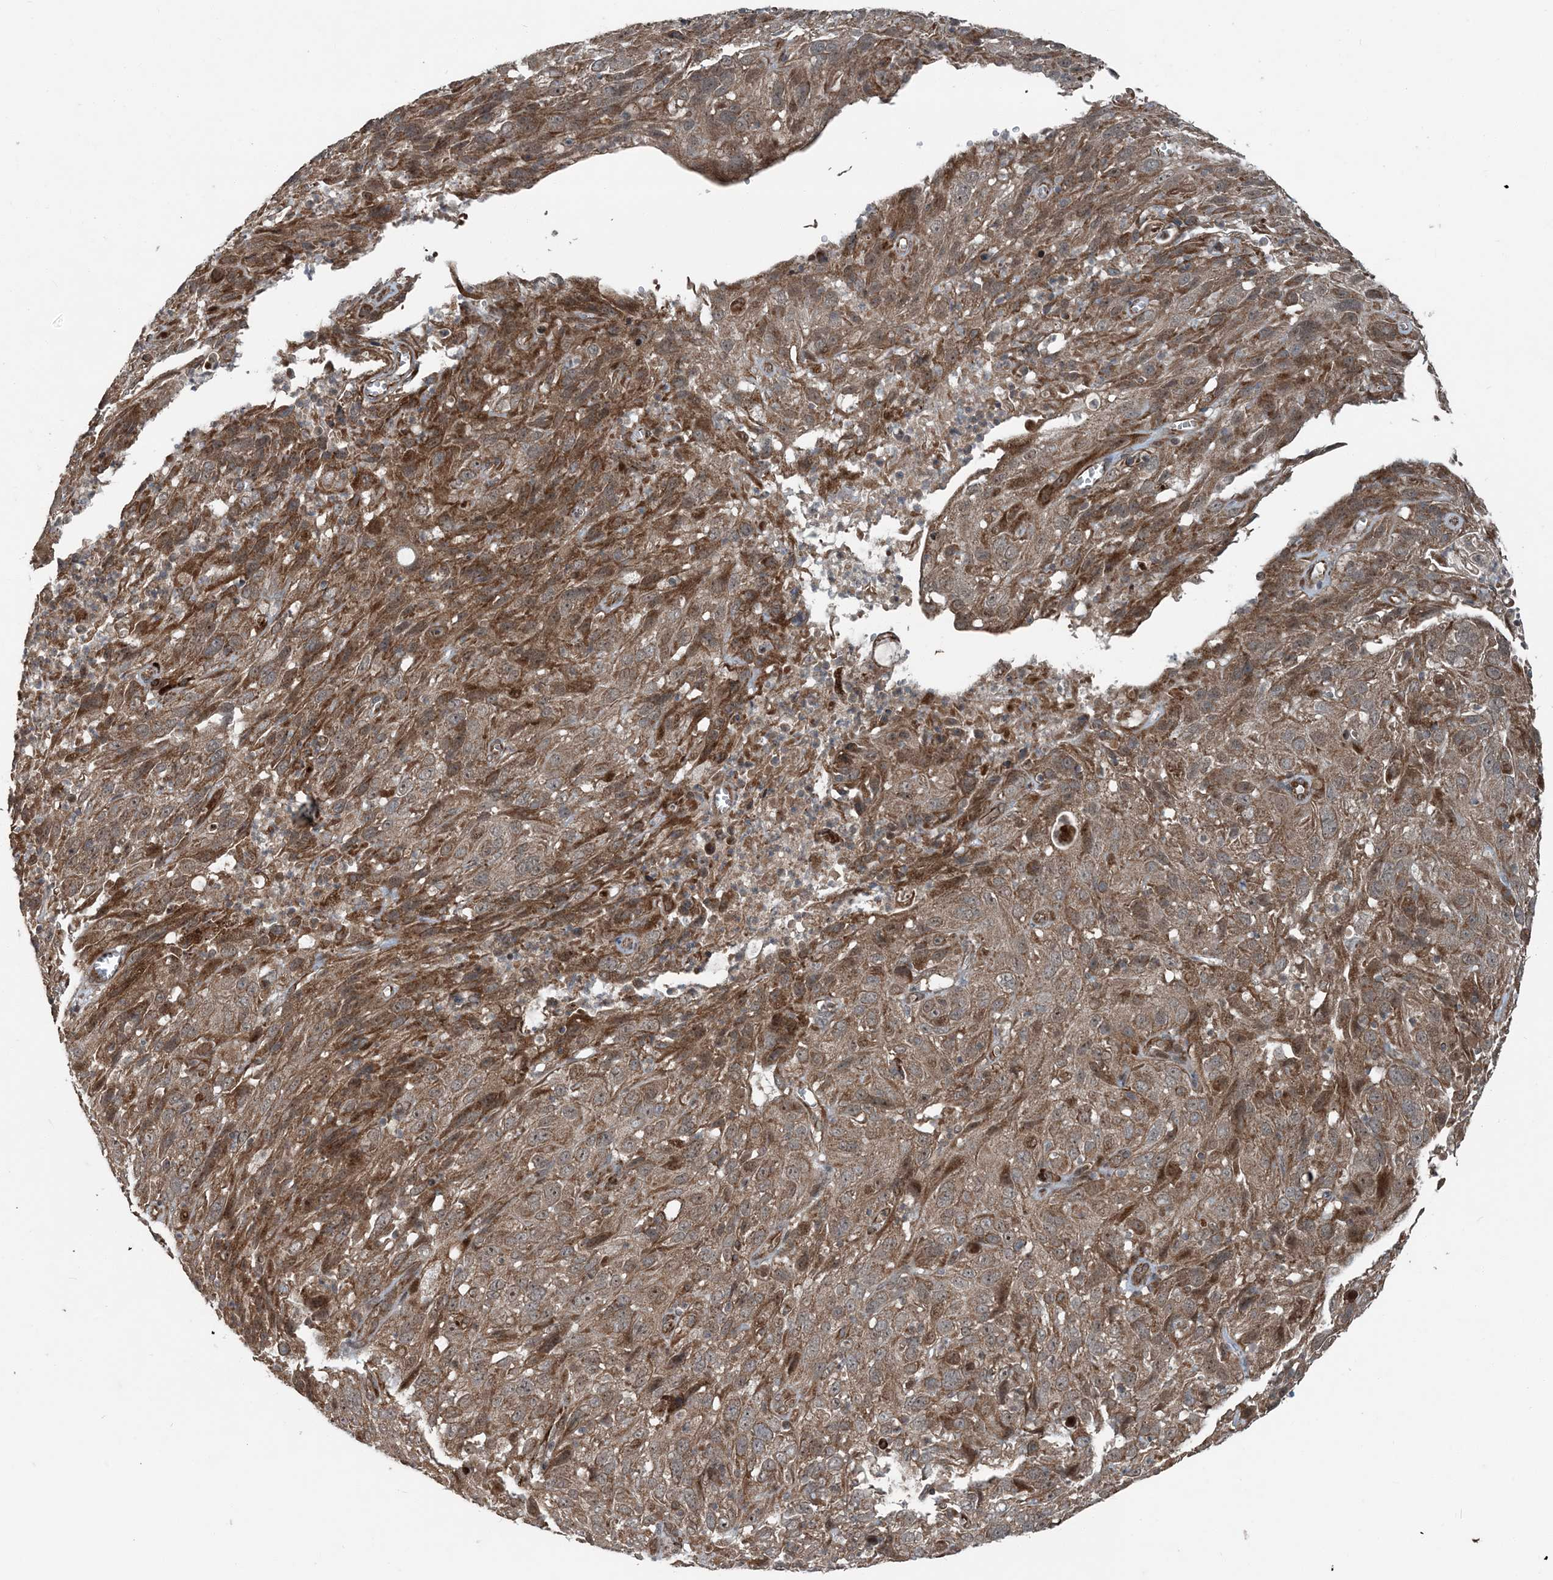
{"staining": {"intensity": "moderate", "quantity": ">75%", "location": "cytoplasmic/membranous"}, "tissue": "cervical cancer", "cell_type": "Tumor cells", "image_type": "cancer", "snomed": [{"axis": "morphology", "description": "Squamous cell carcinoma, NOS"}, {"axis": "topography", "description": "Cervix"}], "caption": "Cervical cancer stained for a protein exhibits moderate cytoplasmic/membranous positivity in tumor cells.", "gene": "EDEM2", "patient": {"sex": "female", "age": 32}}